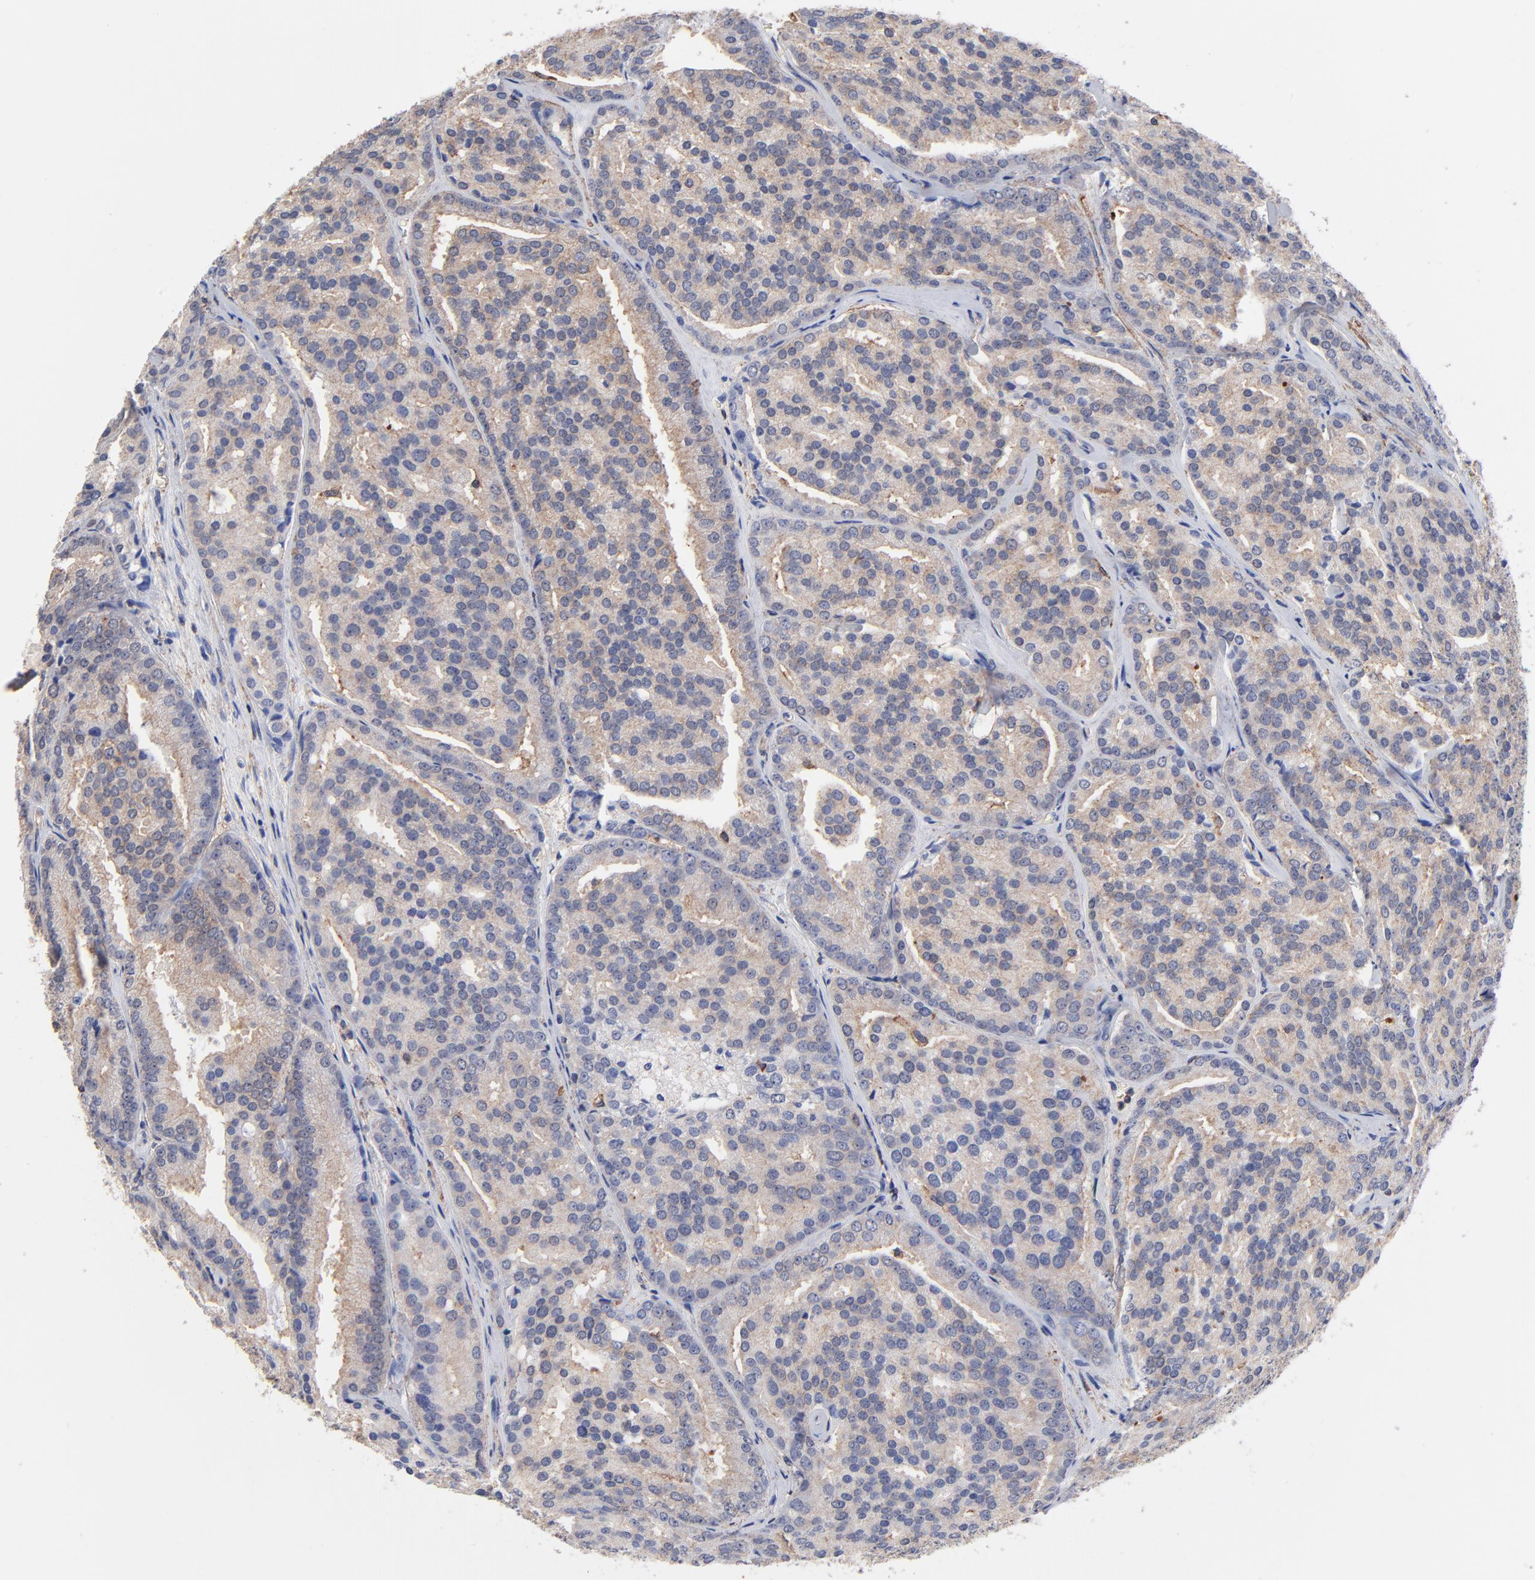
{"staining": {"intensity": "weak", "quantity": "25%-75%", "location": "cytoplasmic/membranous"}, "tissue": "prostate cancer", "cell_type": "Tumor cells", "image_type": "cancer", "snomed": [{"axis": "morphology", "description": "Adenocarcinoma, High grade"}, {"axis": "topography", "description": "Prostate"}], "caption": "This is an image of IHC staining of prostate cancer (high-grade adenocarcinoma), which shows weak staining in the cytoplasmic/membranous of tumor cells.", "gene": "ASL", "patient": {"sex": "male", "age": 64}}